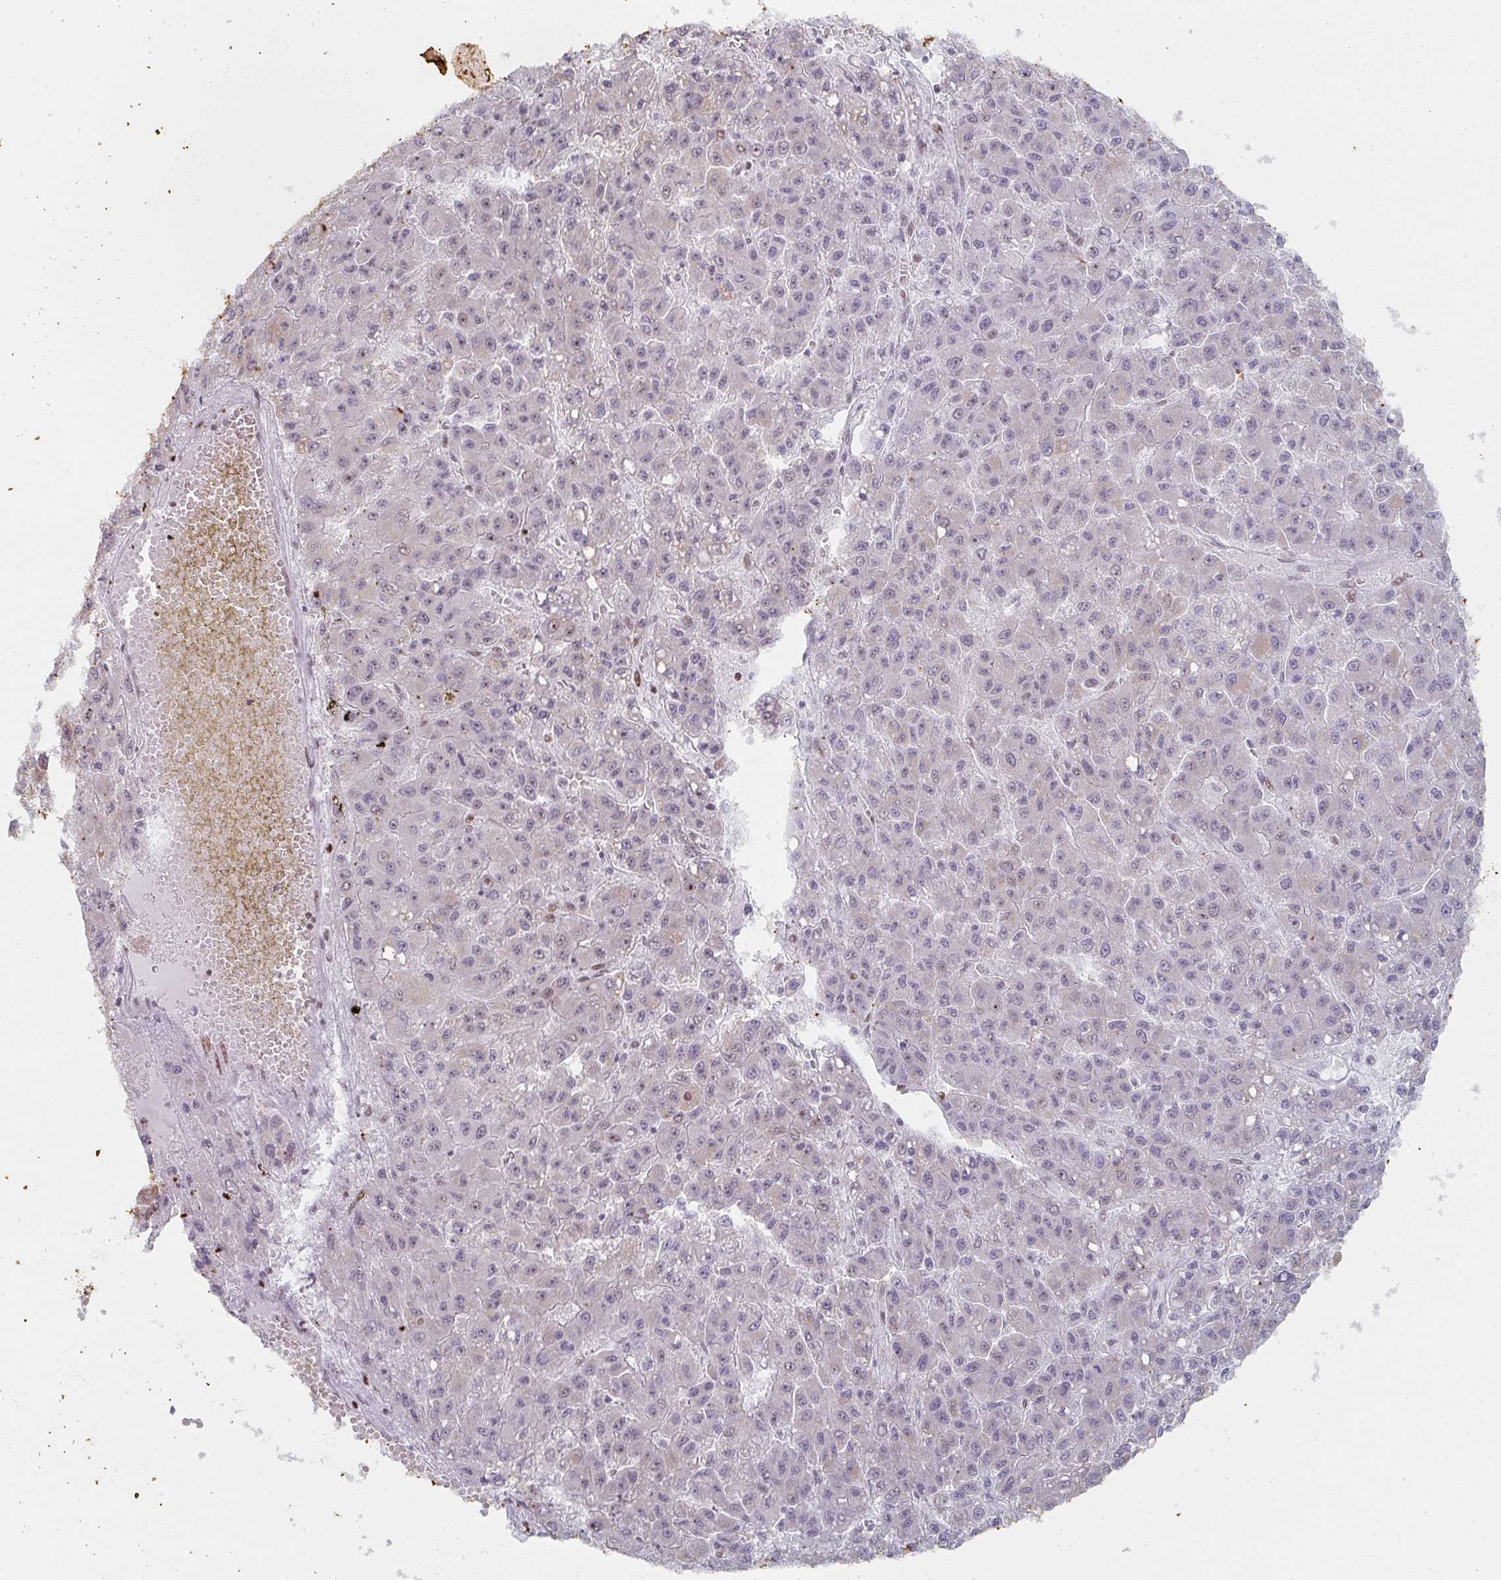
{"staining": {"intensity": "weak", "quantity": "<25%", "location": "nuclear"}, "tissue": "liver cancer", "cell_type": "Tumor cells", "image_type": "cancer", "snomed": [{"axis": "morphology", "description": "Carcinoma, Hepatocellular, NOS"}, {"axis": "topography", "description": "Liver"}], "caption": "High magnification brightfield microscopy of hepatocellular carcinoma (liver) stained with DAB (3,3'-diaminobenzidine) (brown) and counterstained with hematoxylin (blue): tumor cells show no significant positivity.", "gene": "POU2AF2", "patient": {"sex": "male", "age": 70}}